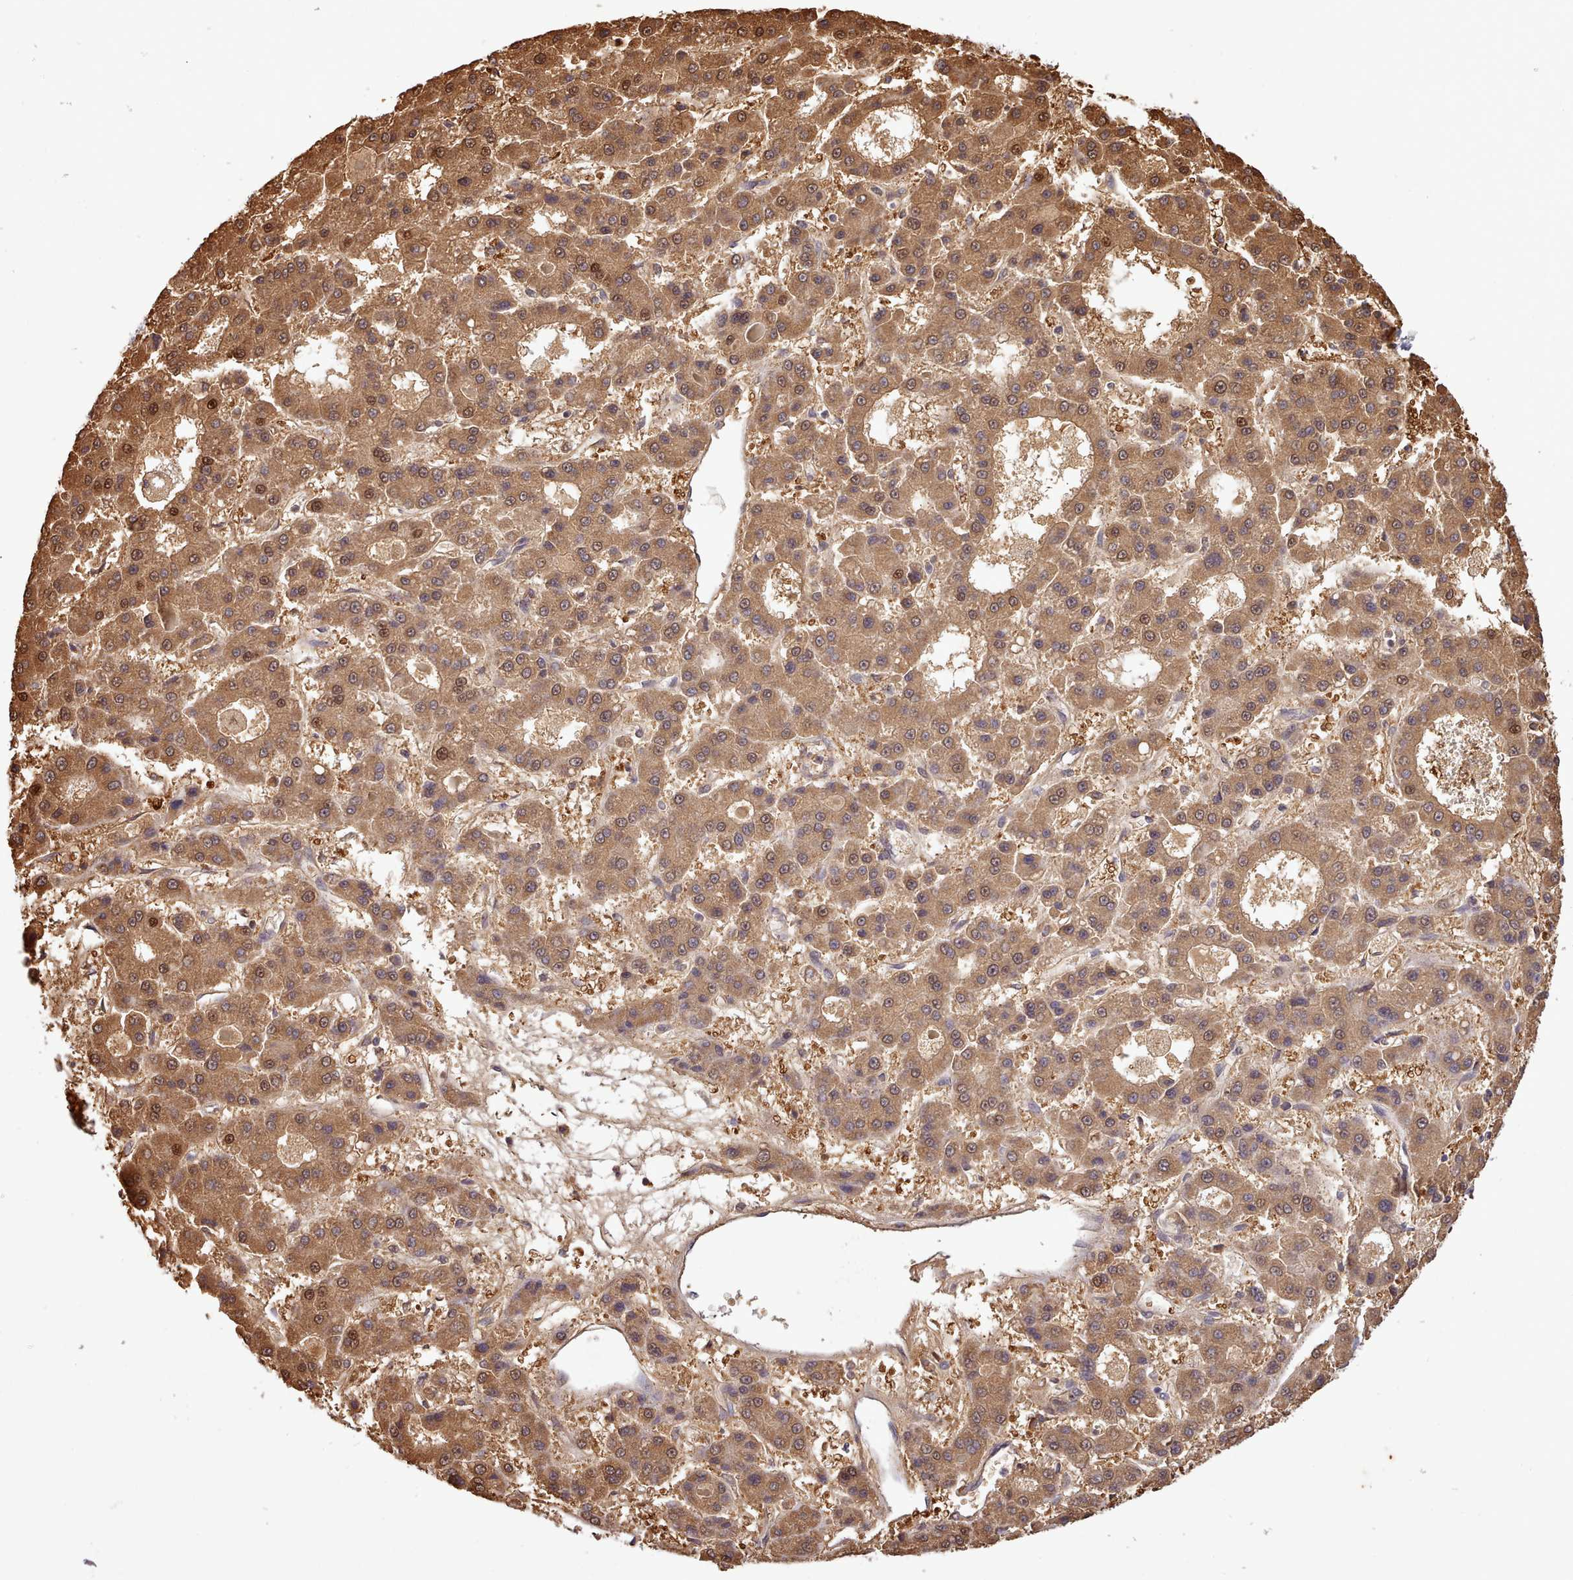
{"staining": {"intensity": "strong", "quantity": ">75%", "location": "cytoplasmic/membranous,nuclear"}, "tissue": "liver cancer", "cell_type": "Tumor cells", "image_type": "cancer", "snomed": [{"axis": "morphology", "description": "Carcinoma, Hepatocellular, NOS"}, {"axis": "topography", "description": "Liver"}], "caption": "A high-resolution photomicrograph shows IHC staining of liver cancer, which displays strong cytoplasmic/membranous and nuclear positivity in about >75% of tumor cells.", "gene": "ARL17A", "patient": {"sex": "male", "age": 70}}